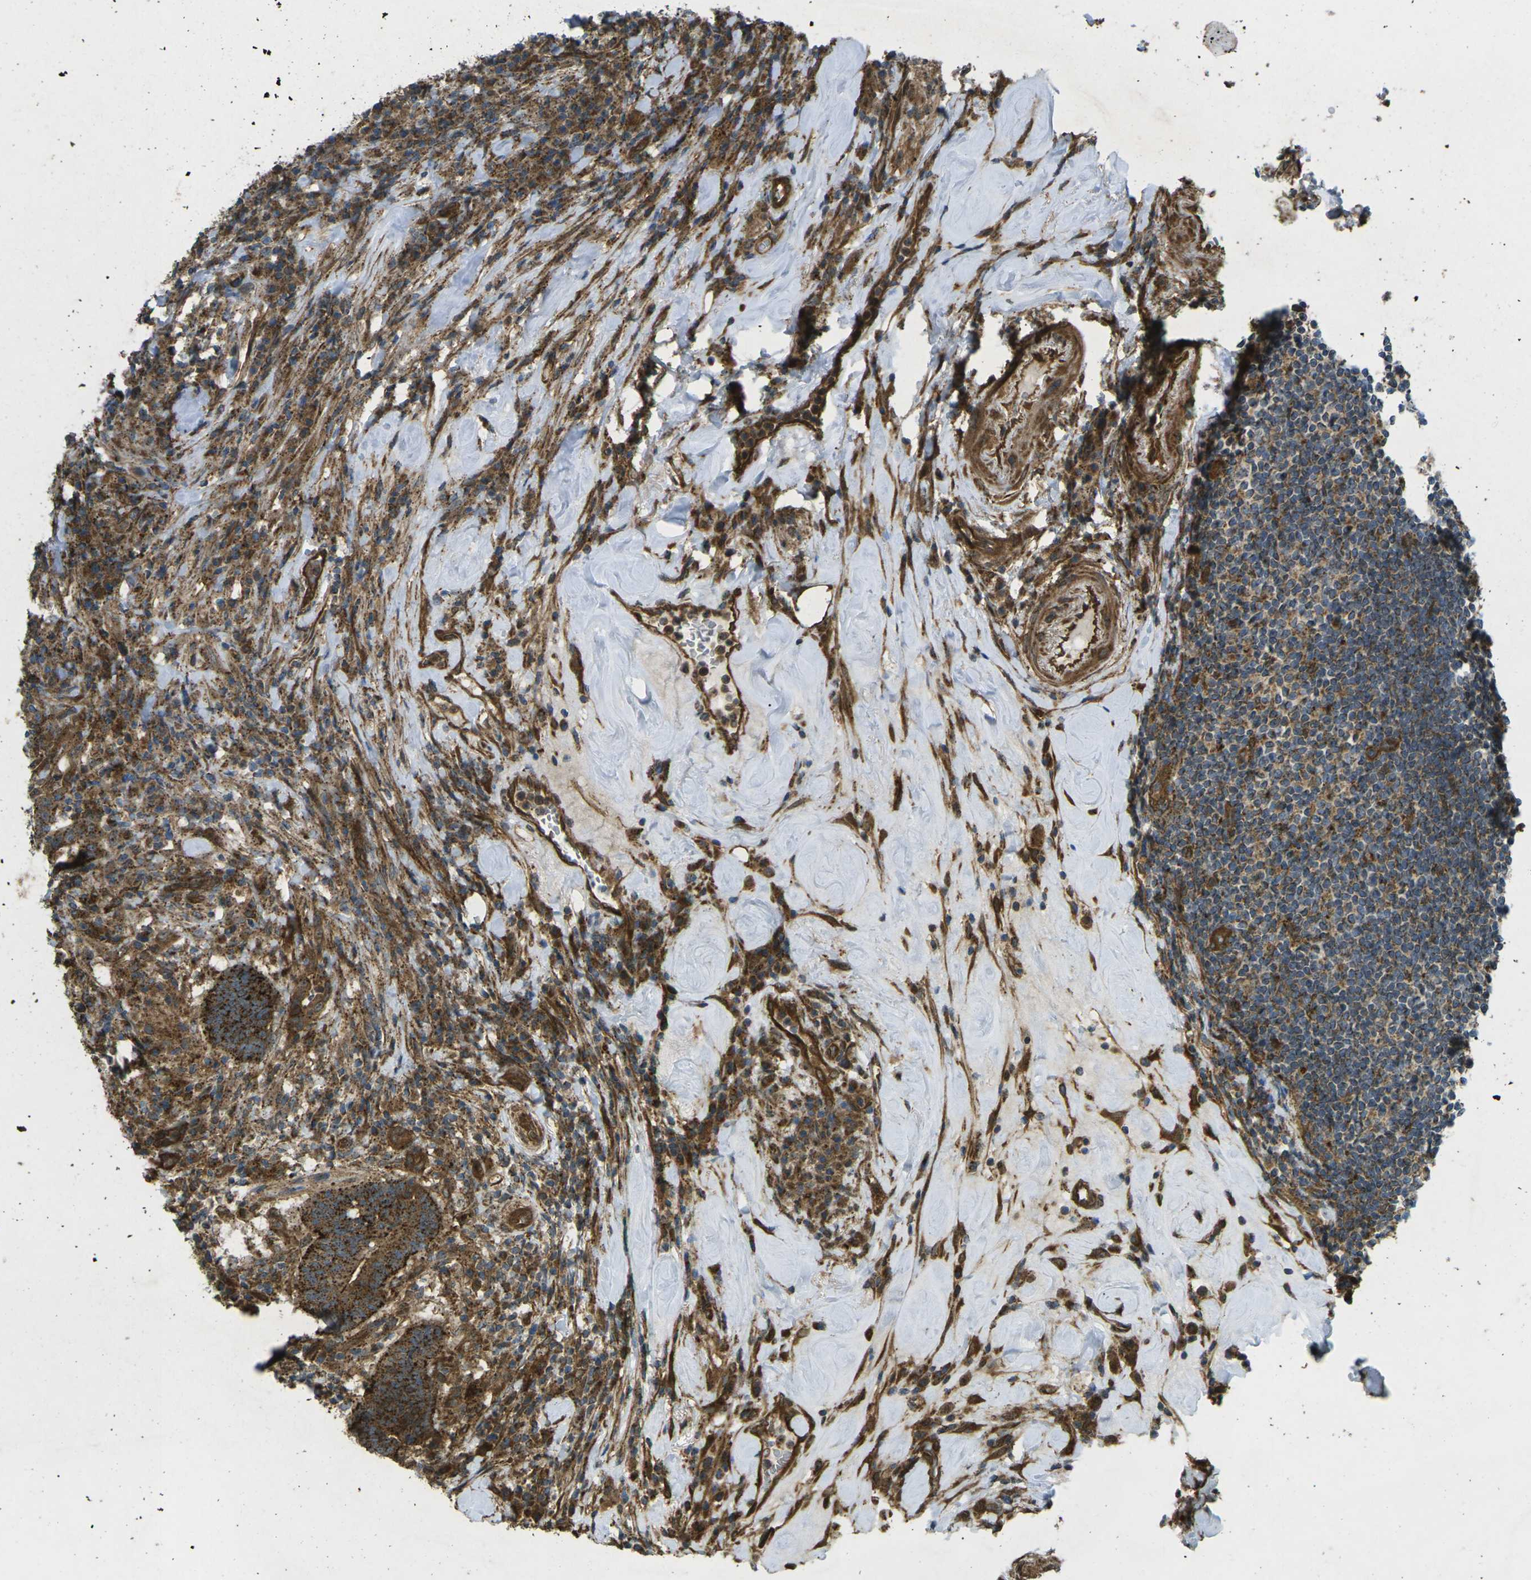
{"staining": {"intensity": "strong", "quantity": ">75%", "location": "cytoplasmic/membranous"}, "tissue": "colorectal cancer", "cell_type": "Tumor cells", "image_type": "cancer", "snomed": [{"axis": "morphology", "description": "Normal tissue, NOS"}, {"axis": "morphology", "description": "Adenocarcinoma, NOS"}, {"axis": "topography", "description": "Colon"}], "caption": "Strong cytoplasmic/membranous staining is present in approximately >75% of tumor cells in colorectal cancer (adenocarcinoma). The staining was performed using DAB (3,3'-diaminobenzidine), with brown indicating positive protein expression. Nuclei are stained blue with hematoxylin.", "gene": "CHMP3", "patient": {"sex": "female", "age": 66}}